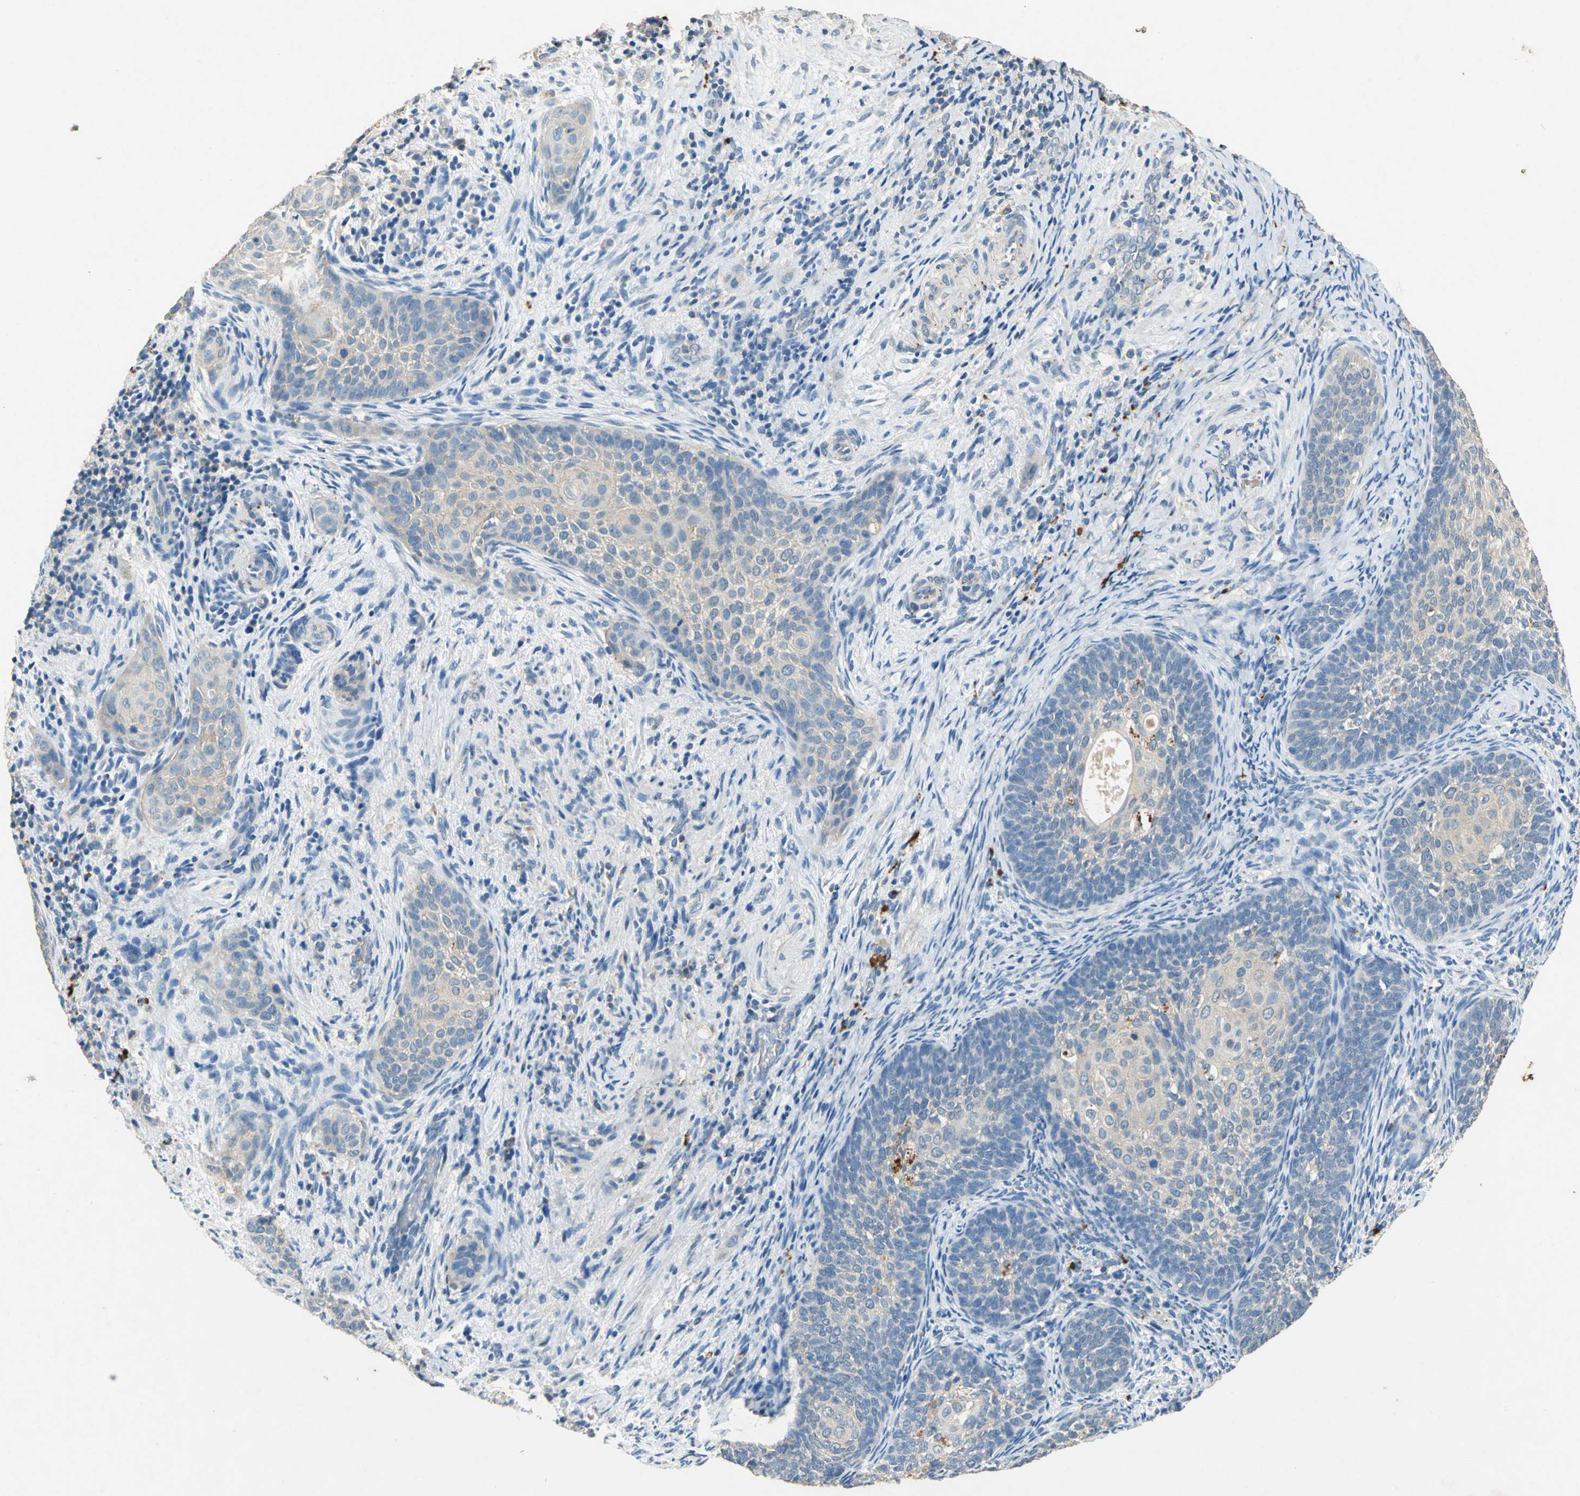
{"staining": {"intensity": "weak", "quantity": ">75%", "location": "cytoplasmic/membranous"}, "tissue": "cervical cancer", "cell_type": "Tumor cells", "image_type": "cancer", "snomed": [{"axis": "morphology", "description": "Squamous cell carcinoma, NOS"}, {"axis": "topography", "description": "Cervix"}], "caption": "This is an image of IHC staining of cervical squamous cell carcinoma, which shows weak expression in the cytoplasmic/membranous of tumor cells.", "gene": "ADAMTS5", "patient": {"sex": "female", "age": 33}}